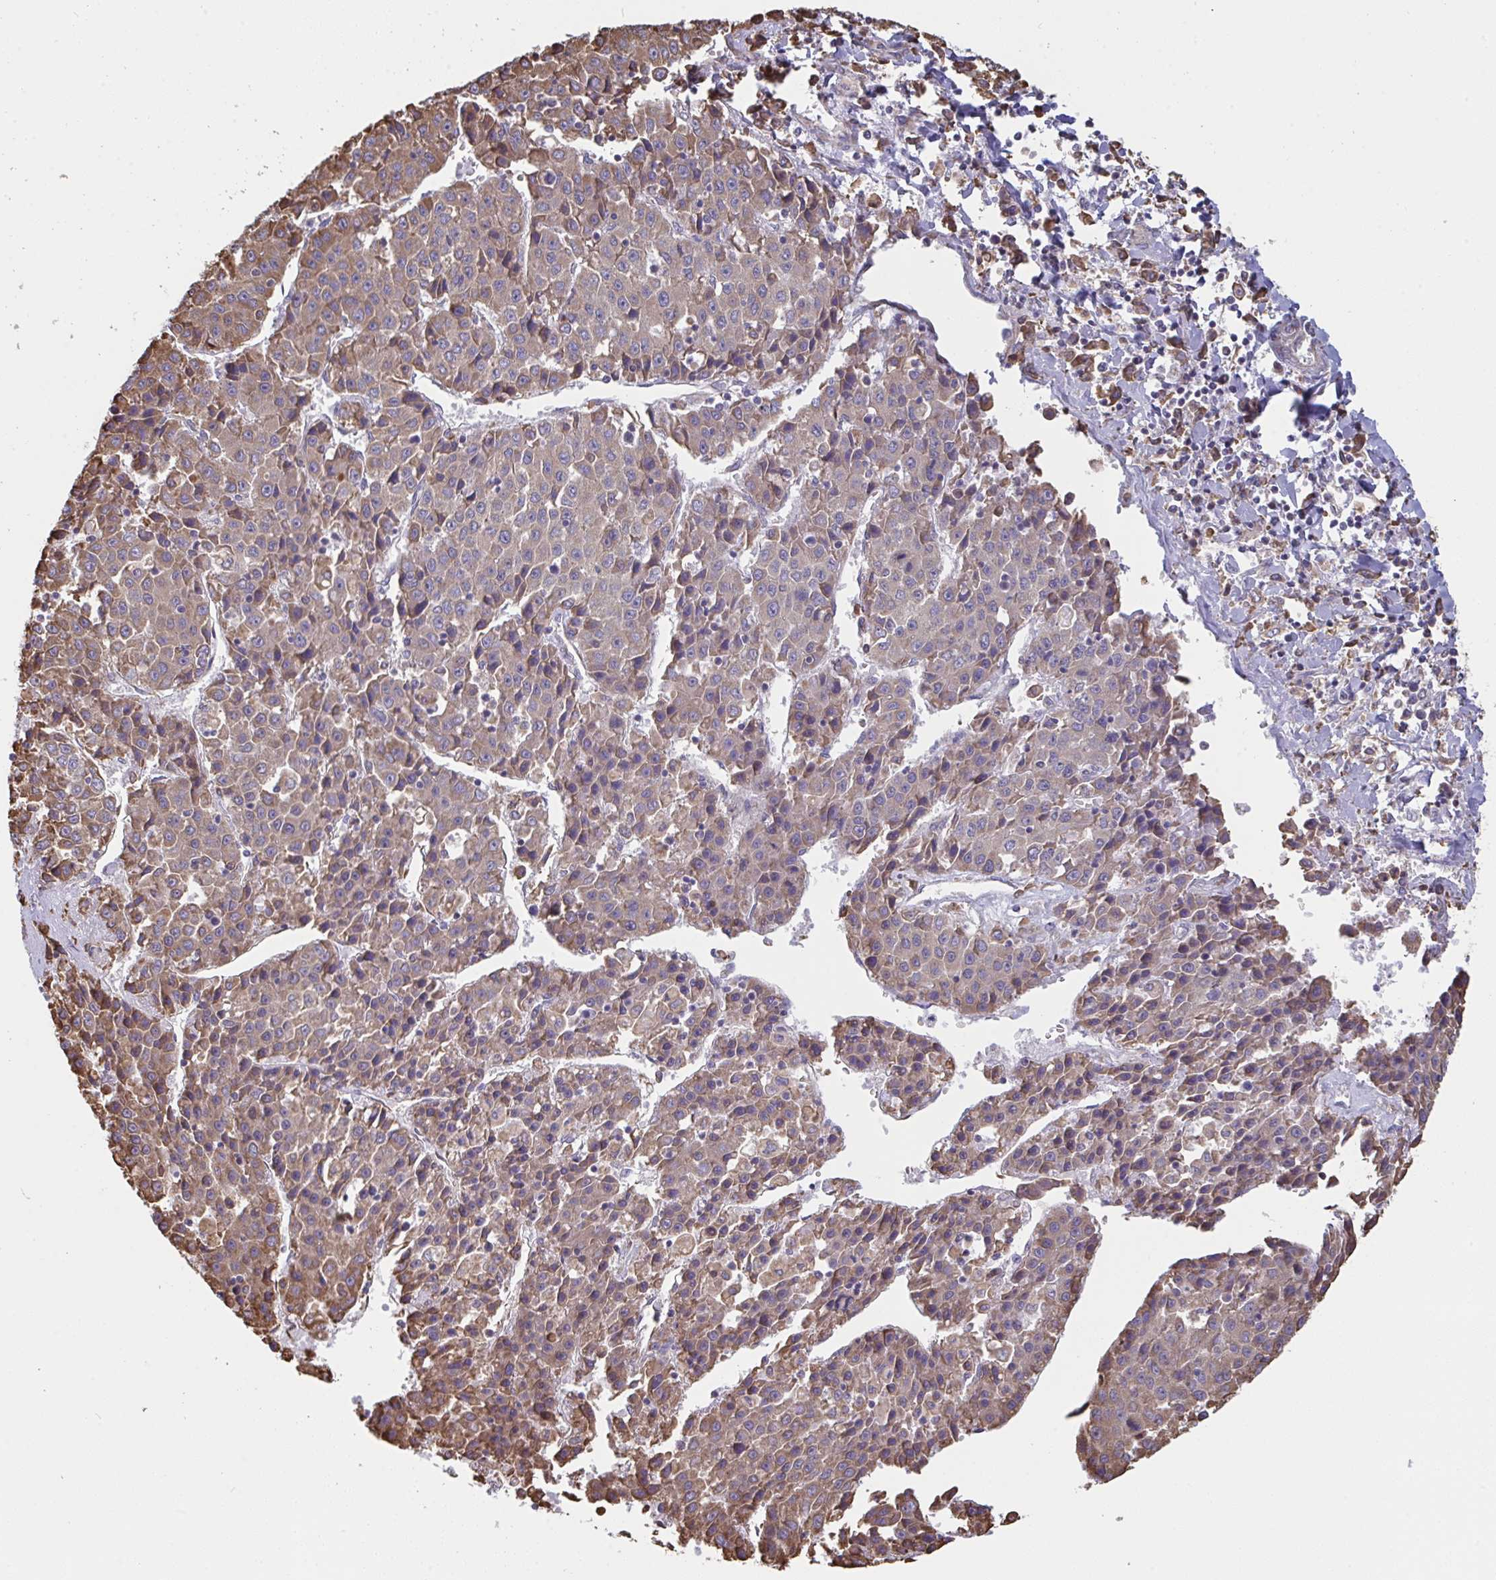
{"staining": {"intensity": "weak", "quantity": "25%-75%", "location": "cytoplasmic/membranous"}, "tissue": "liver cancer", "cell_type": "Tumor cells", "image_type": "cancer", "snomed": [{"axis": "morphology", "description": "Carcinoma, Hepatocellular, NOS"}, {"axis": "topography", "description": "Liver"}], "caption": "The immunohistochemical stain labels weak cytoplasmic/membranous staining in tumor cells of liver cancer tissue.", "gene": "MYMK", "patient": {"sex": "female", "age": 53}}